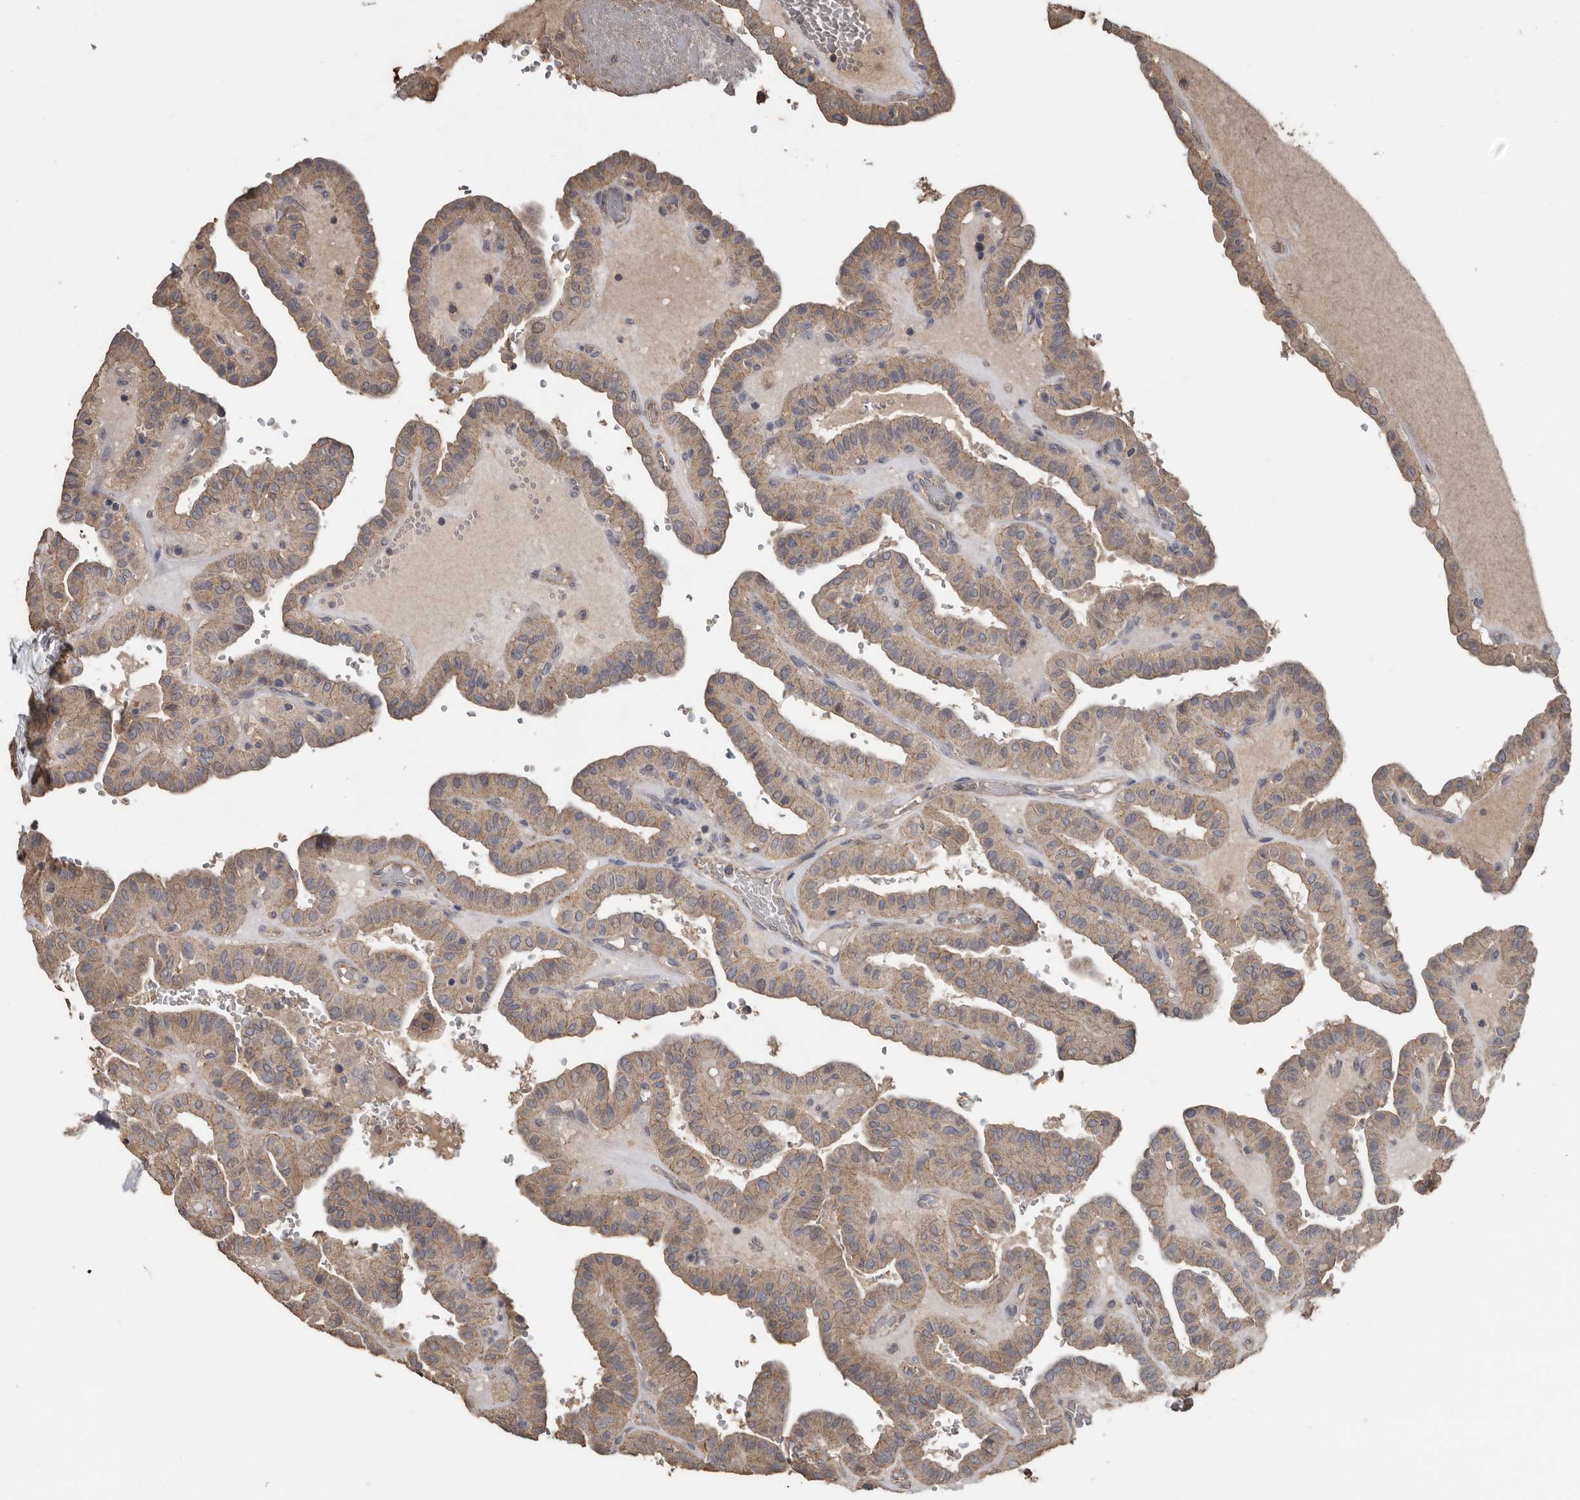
{"staining": {"intensity": "weak", "quantity": ">75%", "location": "cytoplasmic/membranous"}, "tissue": "thyroid cancer", "cell_type": "Tumor cells", "image_type": "cancer", "snomed": [{"axis": "morphology", "description": "Papillary adenocarcinoma, NOS"}, {"axis": "topography", "description": "Thyroid gland"}], "caption": "Thyroid papillary adenocarcinoma stained with a brown dye demonstrates weak cytoplasmic/membranous positive positivity in approximately >75% of tumor cells.", "gene": "HYAL4", "patient": {"sex": "male", "age": 77}}